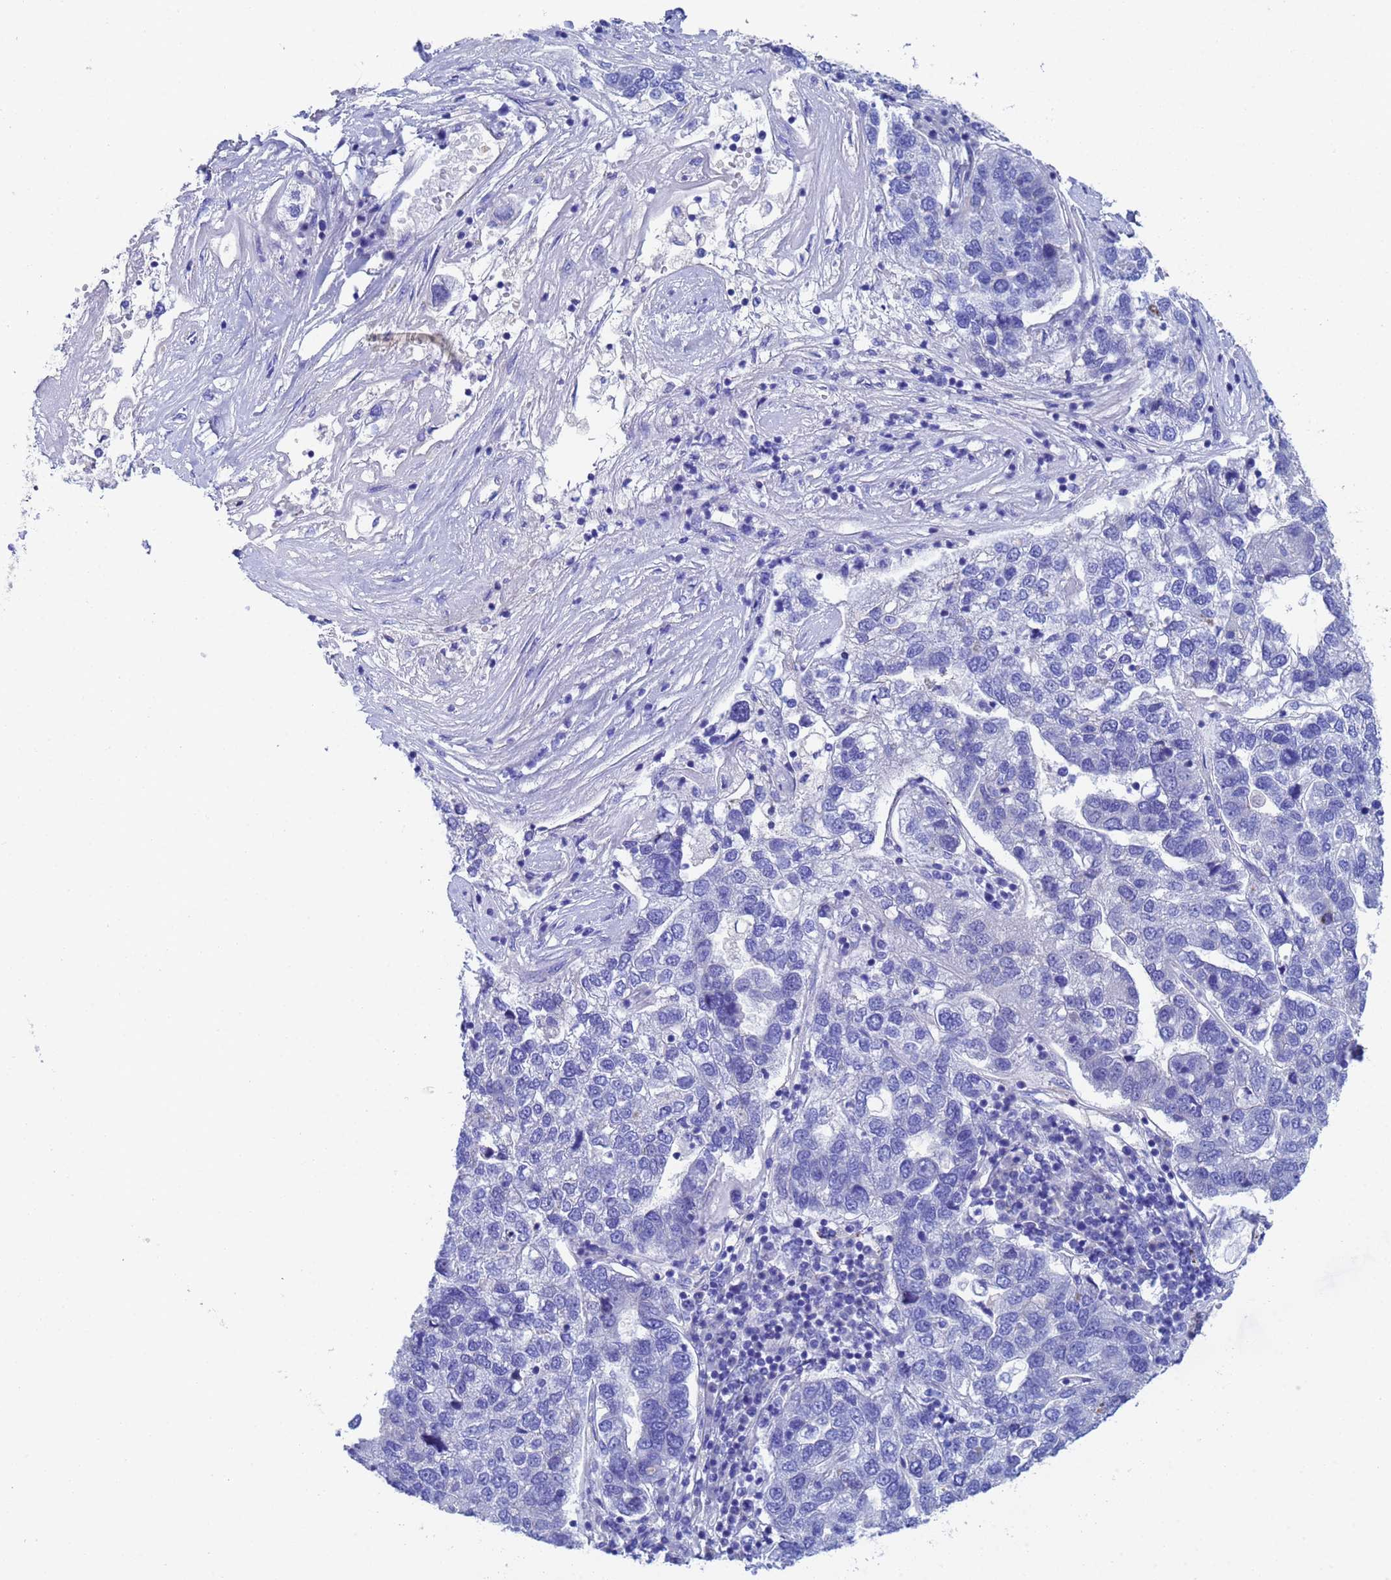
{"staining": {"intensity": "negative", "quantity": "none", "location": "none"}, "tissue": "pancreatic cancer", "cell_type": "Tumor cells", "image_type": "cancer", "snomed": [{"axis": "morphology", "description": "Adenocarcinoma, NOS"}, {"axis": "topography", "description": "Pancreas"}], "caption": "DAB (3,3'-diaminobenzidine) immunohistochemical staining of adenocarcinoma (pancreatic) displays no significant expression in tumor cells. (DAB immunohistochemistry with hematoxylin counter stain).", "gene": "CST4", "patient": {"sex": "female", "age": 61}}